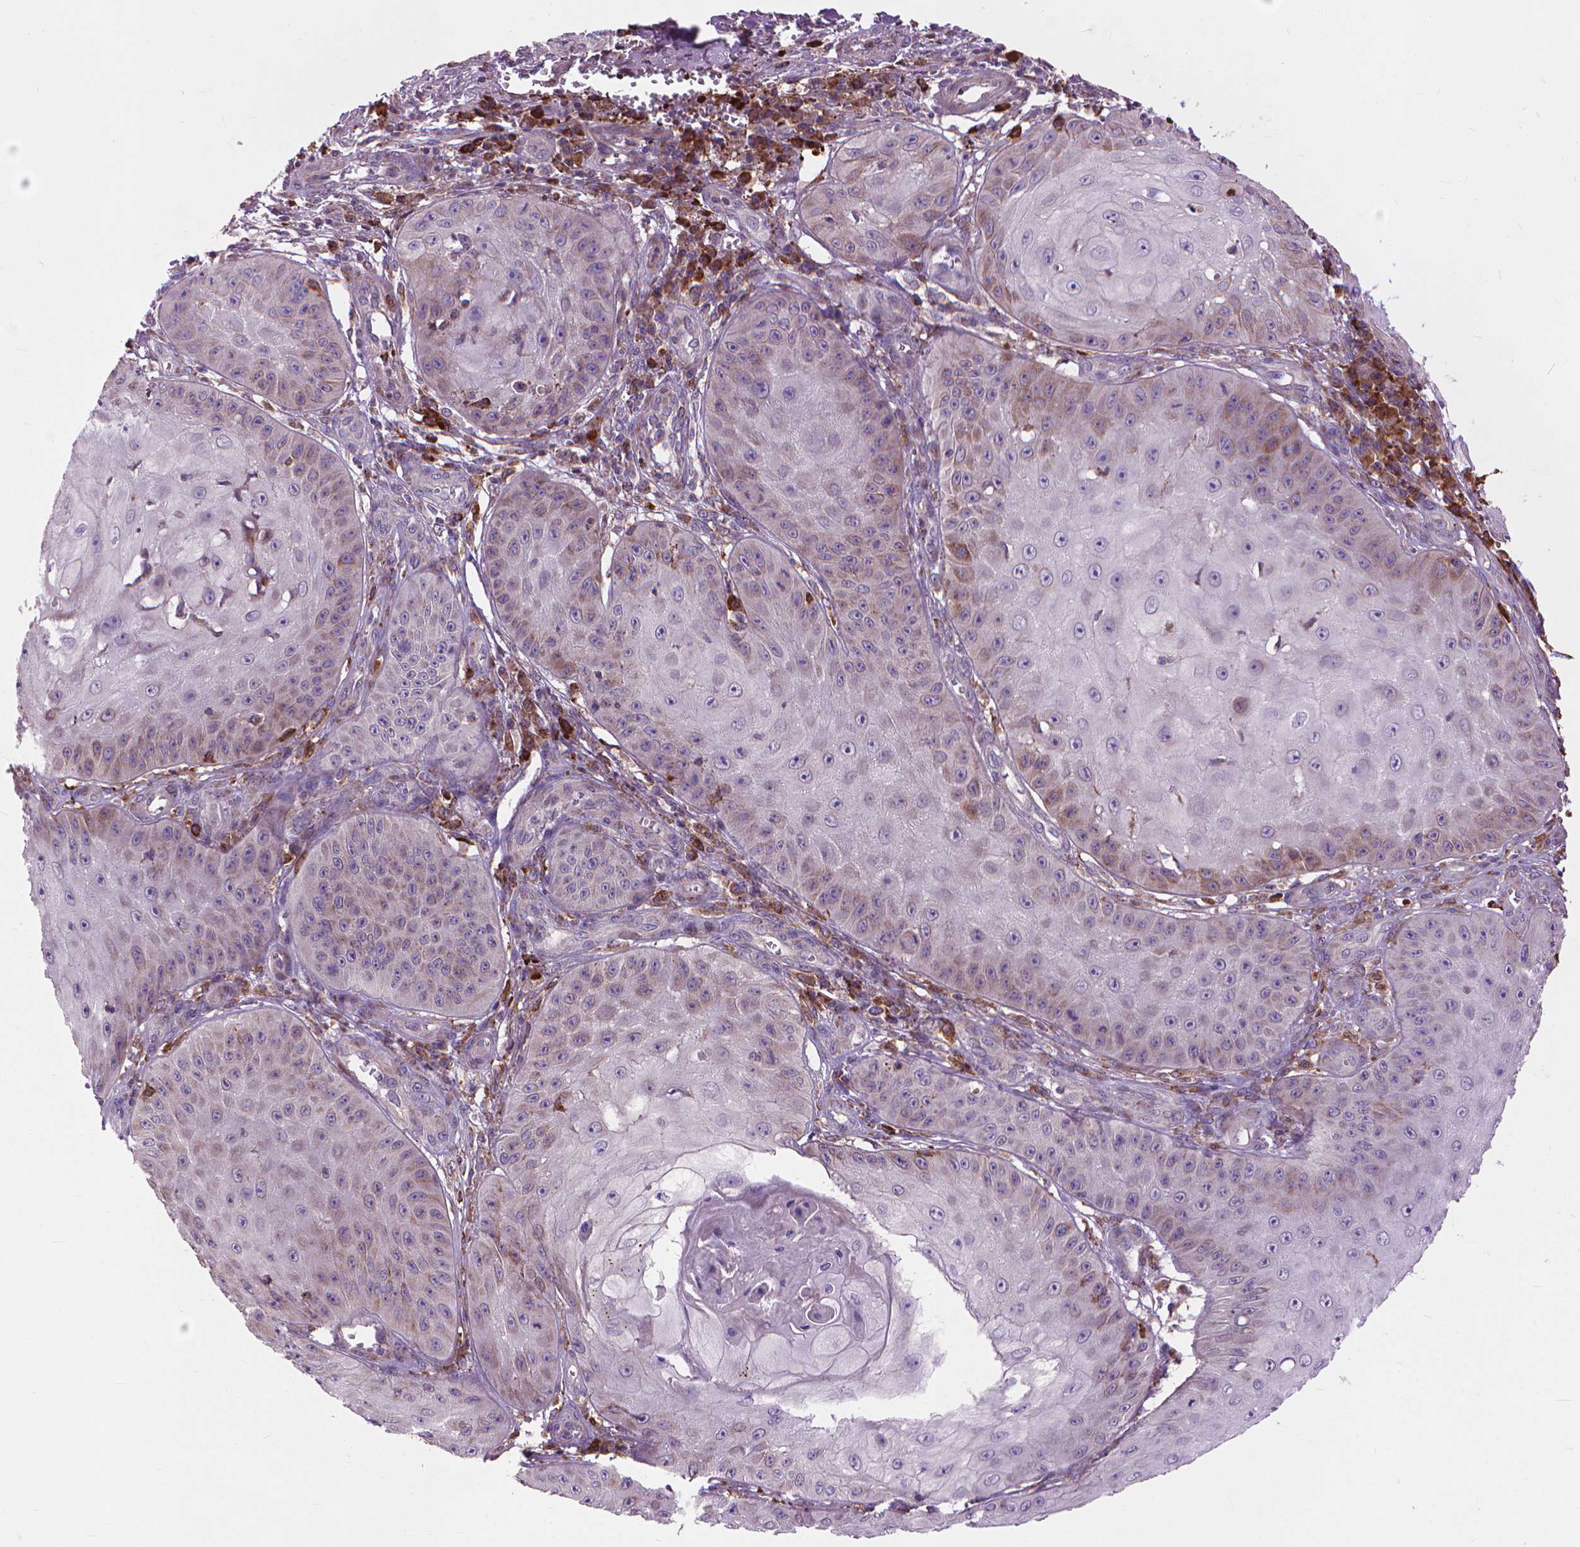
{"staining": {"intensity": "weak", "quantity": "25%-75%", "location": "cytoplasmic/membranous"}, "tissue": "skin cancer", "cell_type": "Tumor cells", "image_type": "cancer", "snomed": [{"axis": "morphology", "description": "Squamous cell carcinoma, NOS"}, {"axis": "topography", "description": "Skin"}], "caption": "Weak cytoplasmic/membranous expression is identified in approximately 25%-75% of tumor cells in skin cancer. The staining was performed using DAB (3,3'-diaminobenzidine), with brown indicating positive protein expression. Nuclei are stained blue with hematoxylin.", "gene": "MYH14", "patient": {"sex": "male", "age": 70}}